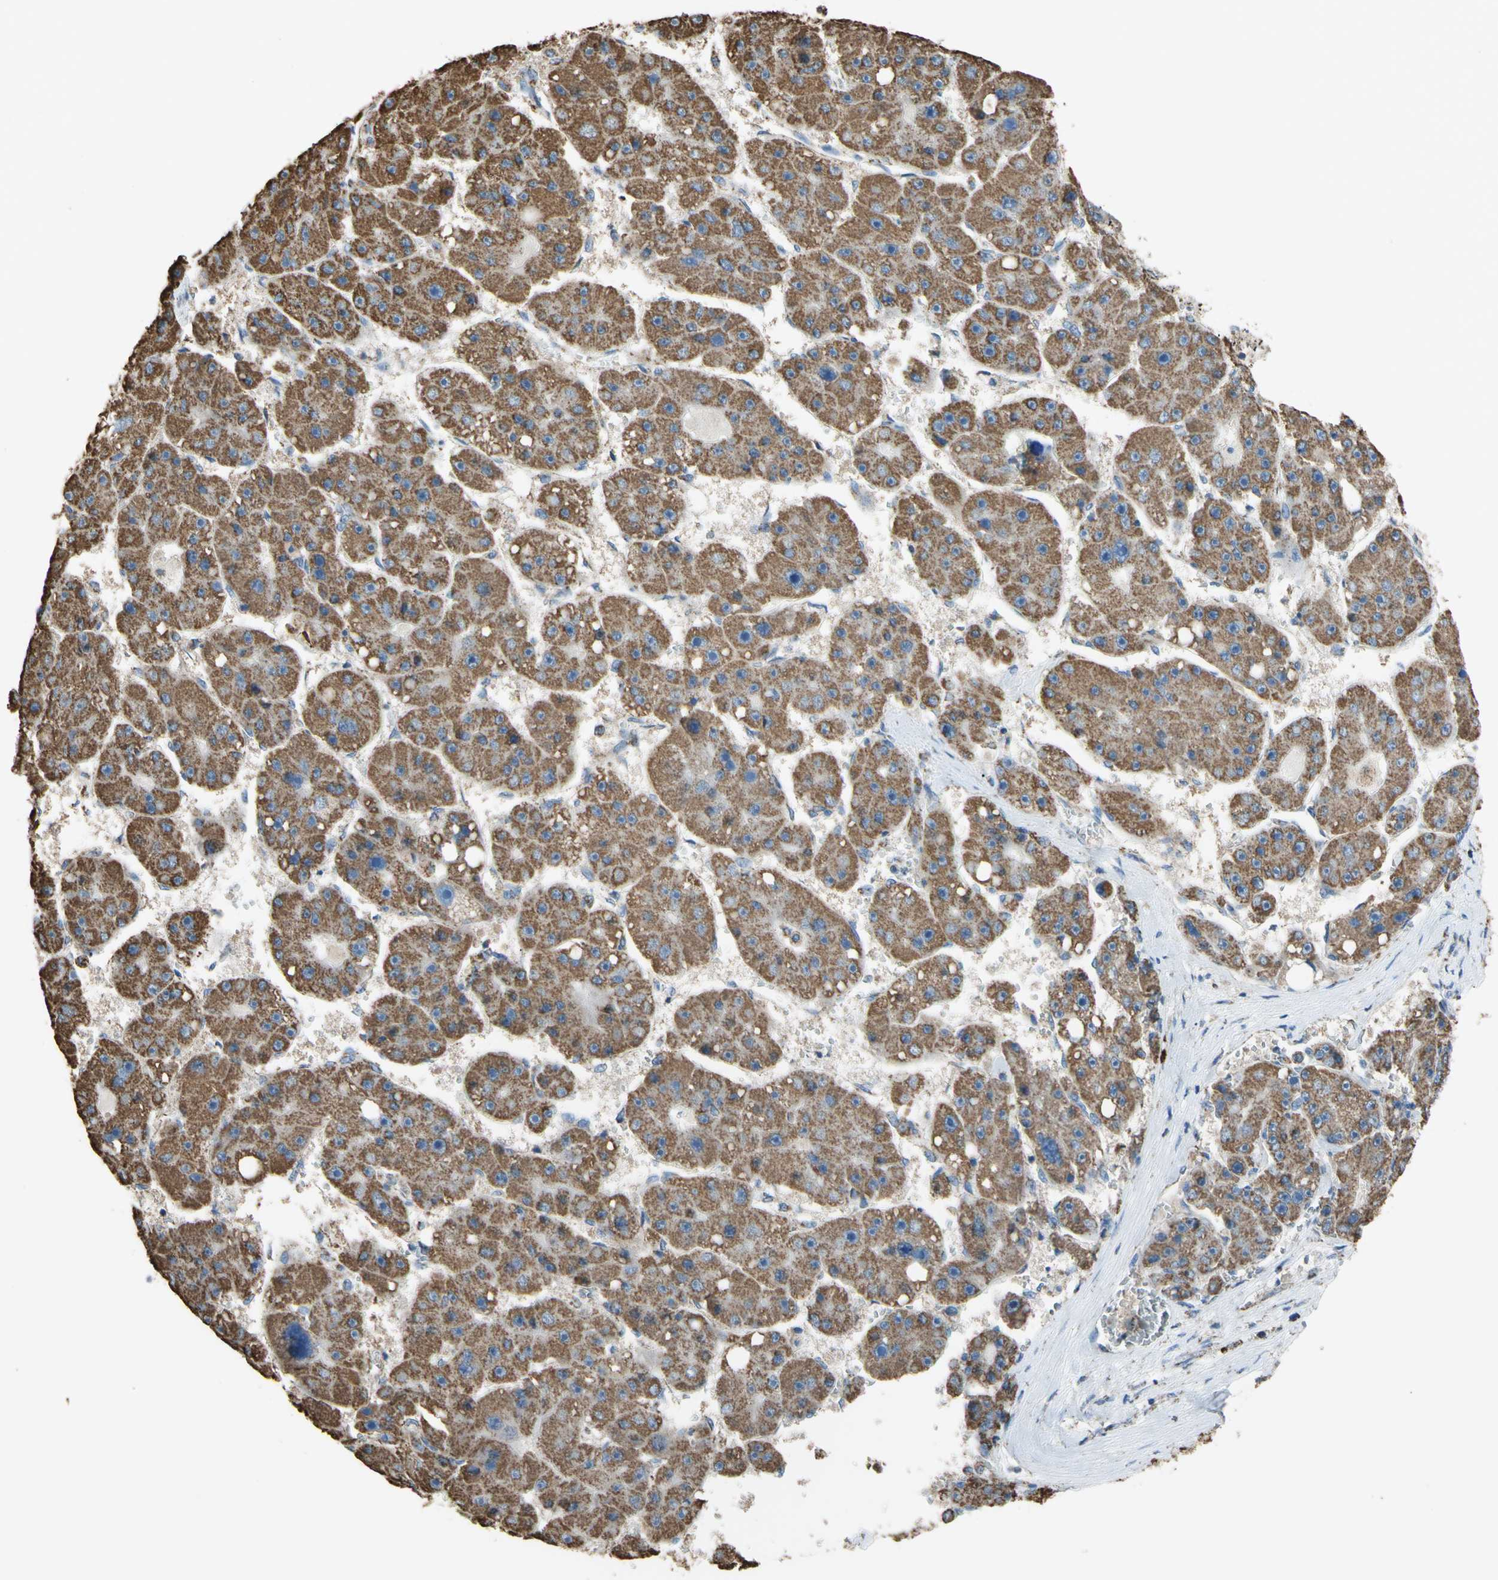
{"staining": {"intensity": "moderate", "quantity": ">75%", "location": "cytoplasmic/membranous"}, "tissue": "liver cancer", "cell_type": "Tumor cells", "image_type": "cancer", "snomed": [{"axis": "morphology", "description": "Carcinoma, Hepatocellular, NOS"}, {"axis": "topography", "description": "Liver"}], "caption": "Liver cancer (hepatocellular carcinoma) stained with immunohistochemistry (IHC) reveals moderate cytoplasmic/membranous staining in about >75% of tumor cells. Using DAB (3,3'-diaminobenzidine) (brown) and hematoxylin (blue) stains, captured at high magnification using brightfield microscopy.", "gene": "CMKLR2", "patient": {"sex": "female", "age": 61}}